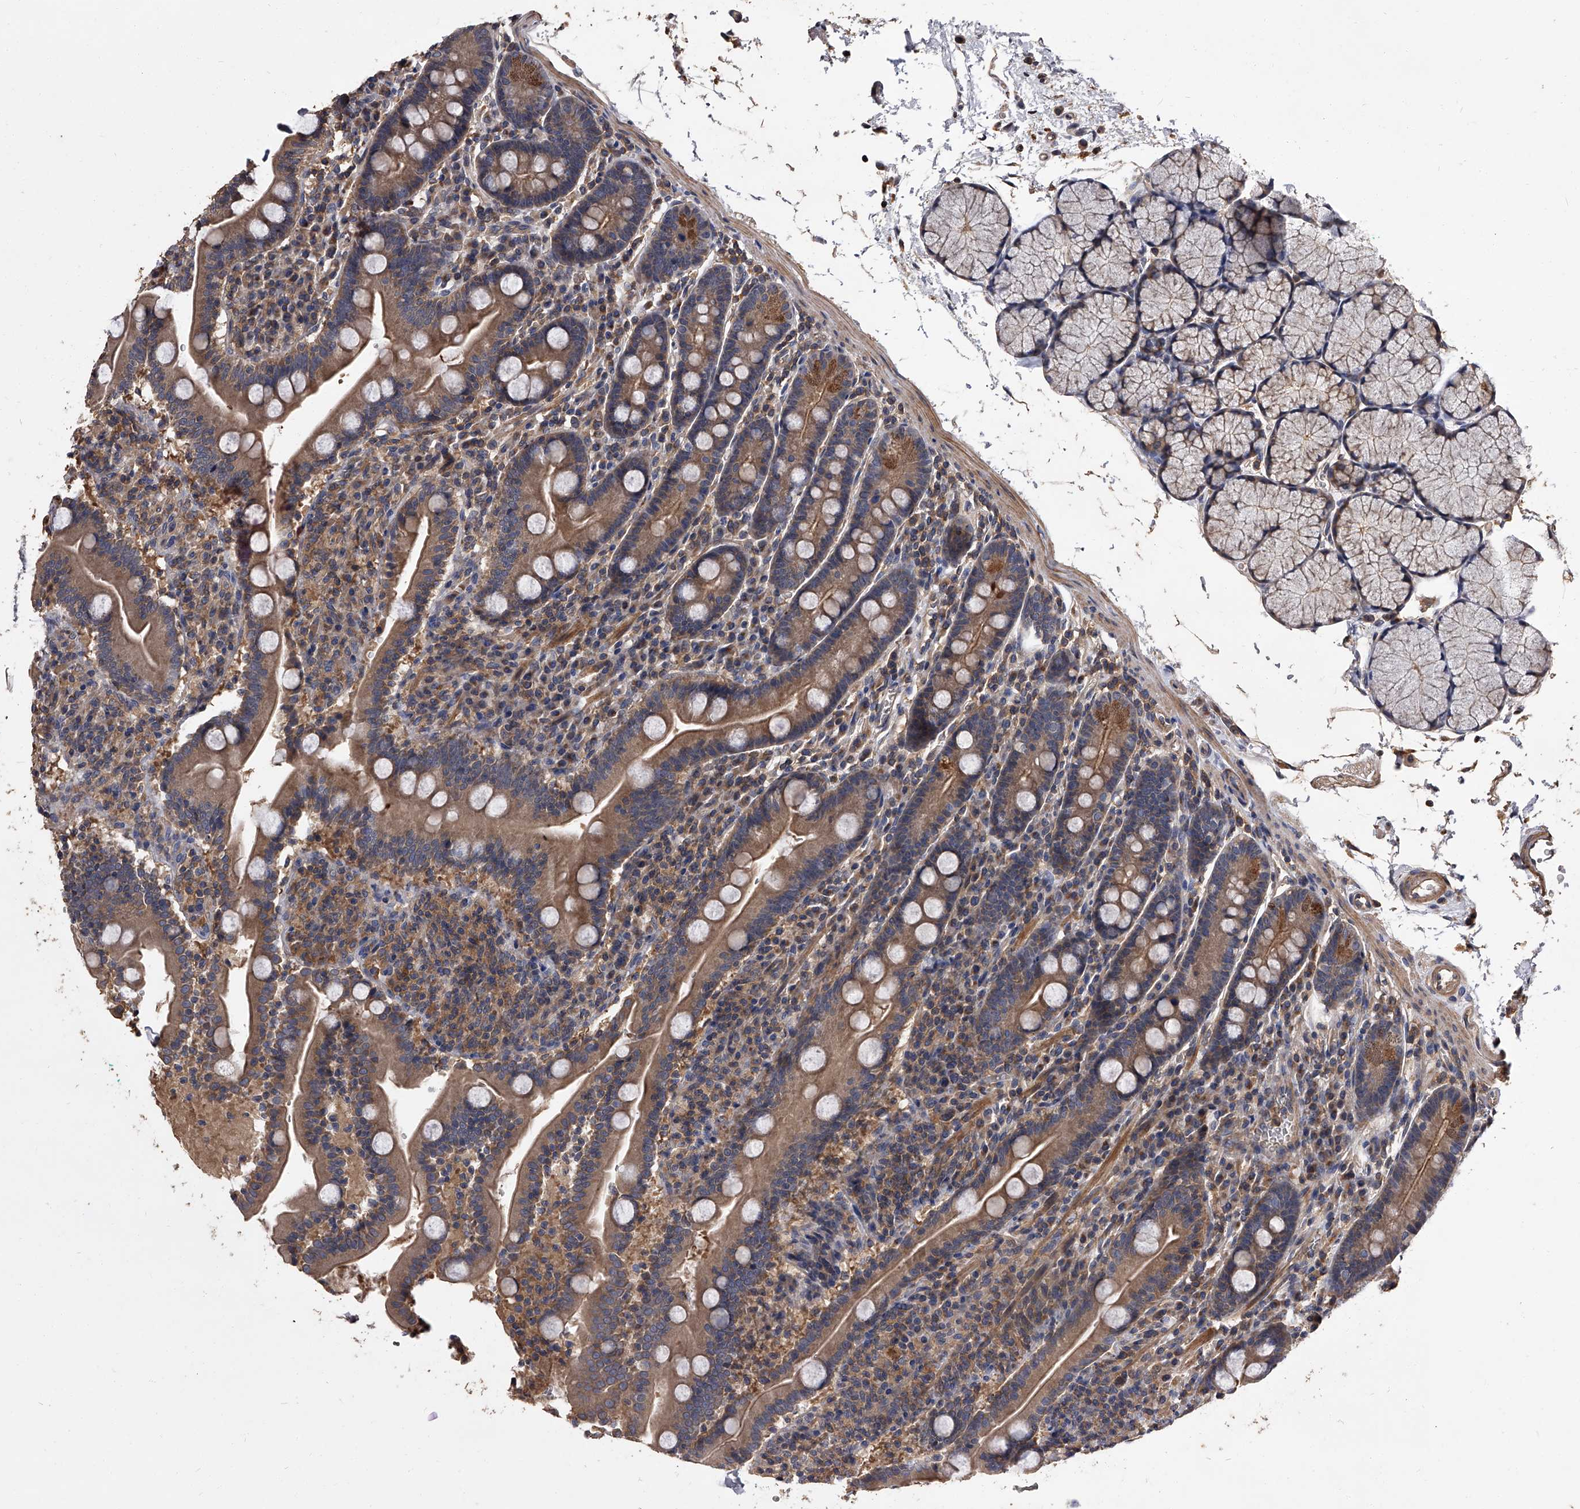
{"staining": {"intensity": "moderate", "quantity": ">75%", "location": "cytoplasmic/membranous"}, "tissue": "duodenum", "cell_type": "Glandular cells", "image_type": "normal", "snomed": [{"axis": "morphology", "description": "Normal tissue, NOS"}, {"axis": "topography", "description": "Duodenum"}], "caption": "This is a micrograph of immunohistochemistry staining of unremarkable duodenum, which shows moderate expression in the cytoplasmic/membranous of glandular cells.", "gene": "STK36", "patient": {"sex": "male", "age": 35}}